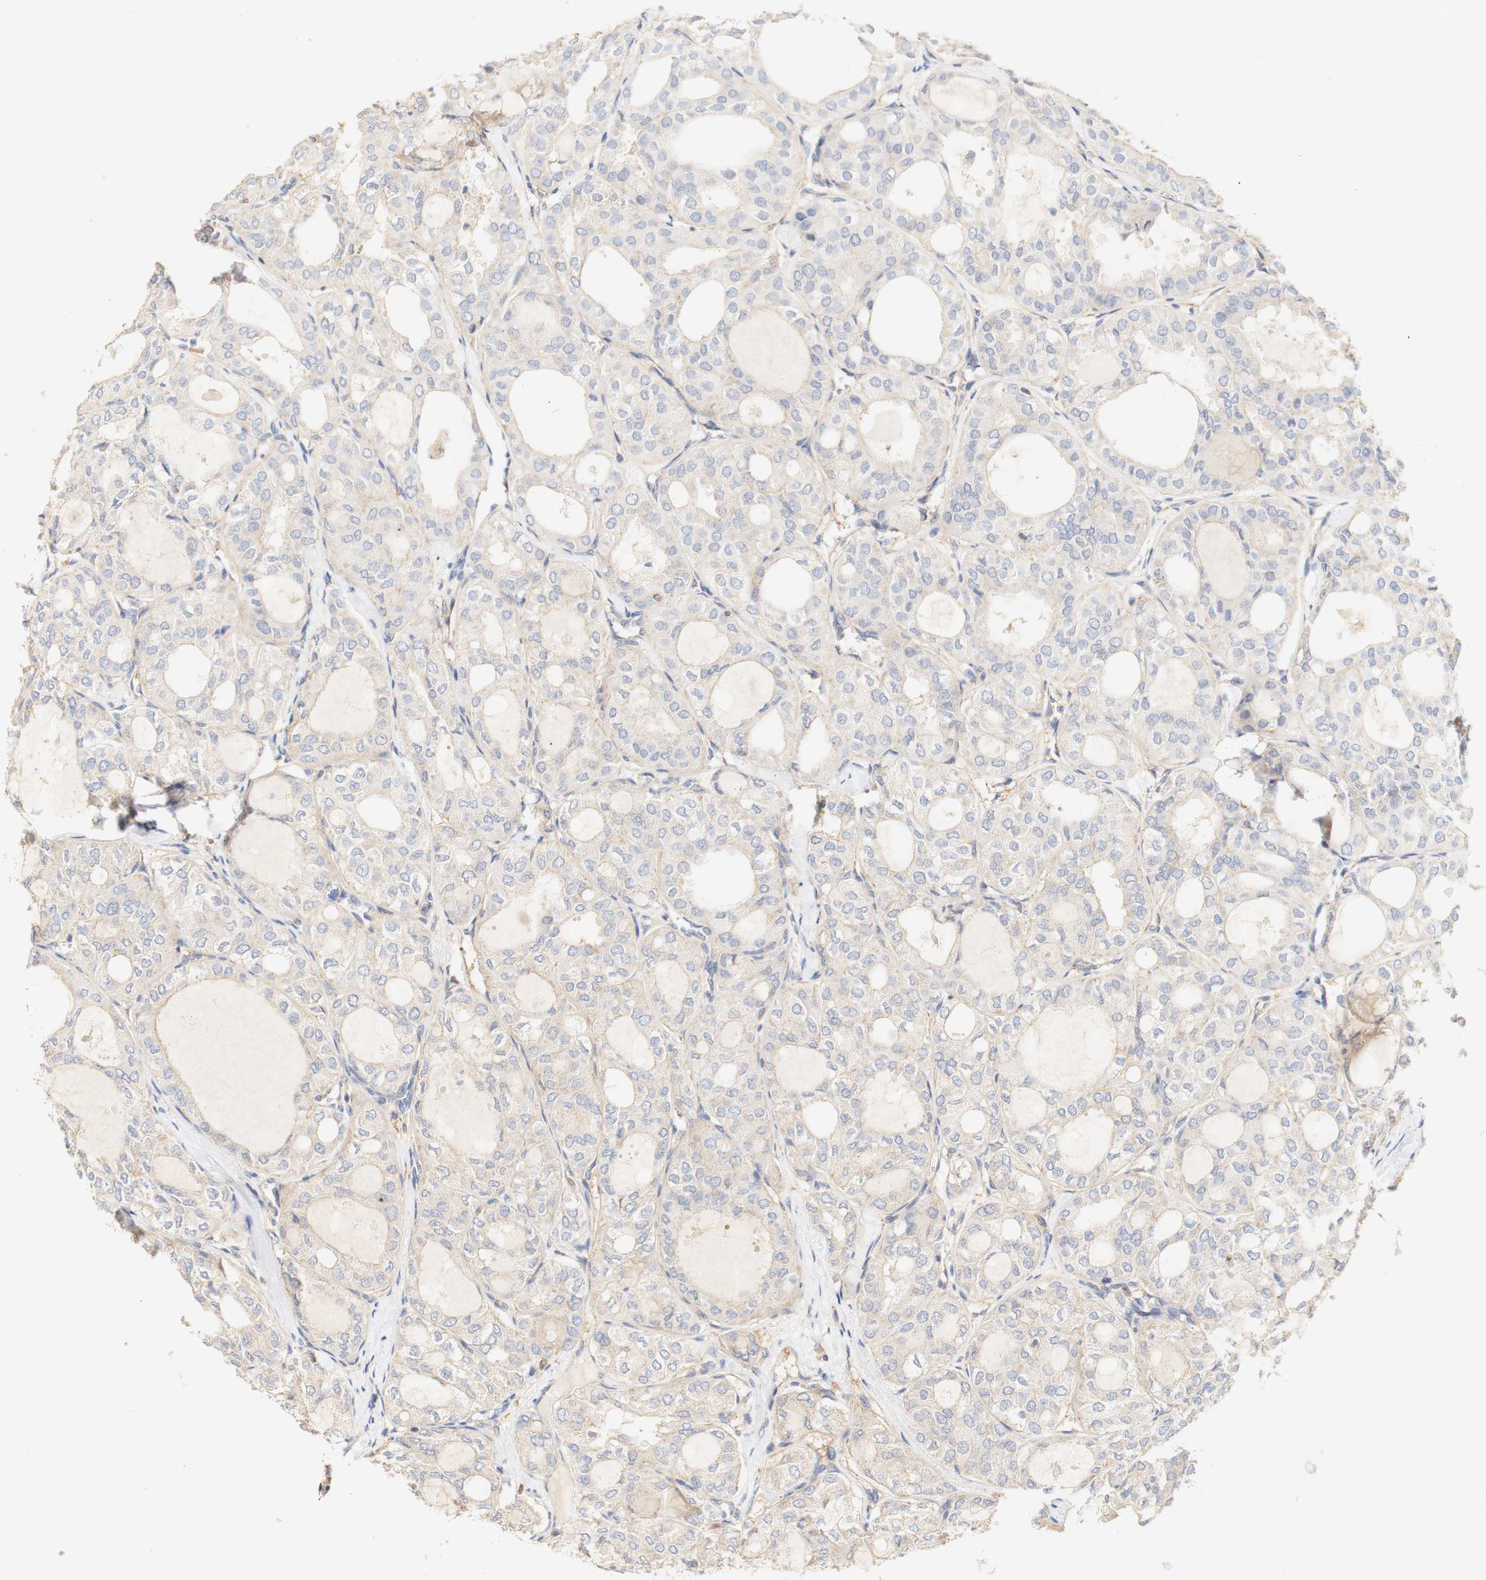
{"staining": {"intensity": "negative", "quantity": "none", "location": "none"}, "tissue": "thyroid cancer", "cell_type": "Tumor cells", "image_type": "cancer", "snomed": [{"axis": "morphology", "description": "Follicular adenoma carcinoma, NOS"}, {"axis": "topography", "description": "Thyroid gland"}], "caption": "Tumor cells are negative for brown protein staining in thyroid cancer (follicular adenoma carcinoma).", "gene": "PCDH7", "patient": {"sex": "male", "age": 75}}